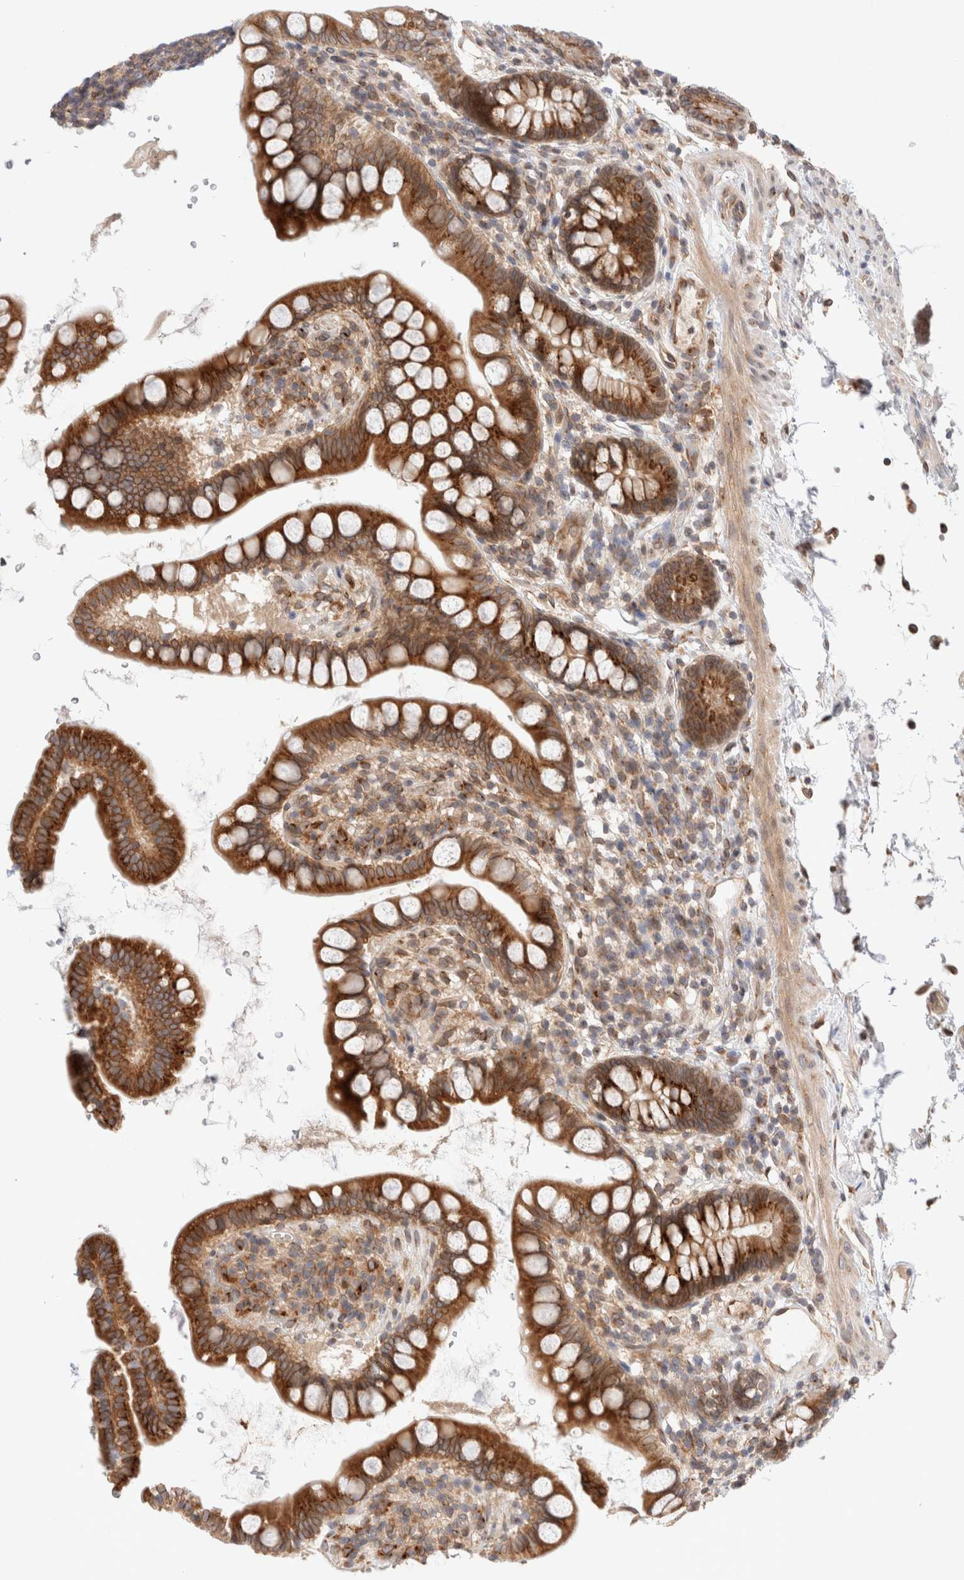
{"staining": {"intensity": "strong", "quantity": ">75%", "location": "cytoplasmic/membranous"}, "tissue": "small intestine", "cell_type": "Glandular cells", "image_type": "normal", "snomed": [{"axis": "morphology", "description": "Normal tissue, NOS"}, {"axis": "topography", "description": "Smooth muscle"}, {"axis": "topography", "description": "Small intestine"}], "caption": "IHC (DAB) staining of unremarkable human small intestine displays strong cytoplasmic/membranous protein positivity in about >75% of glandular cells. (IHC, brightfield microscopy, high magnification).", "gene": "GCN1", "patient": {"sex": "female", "age": 84}}